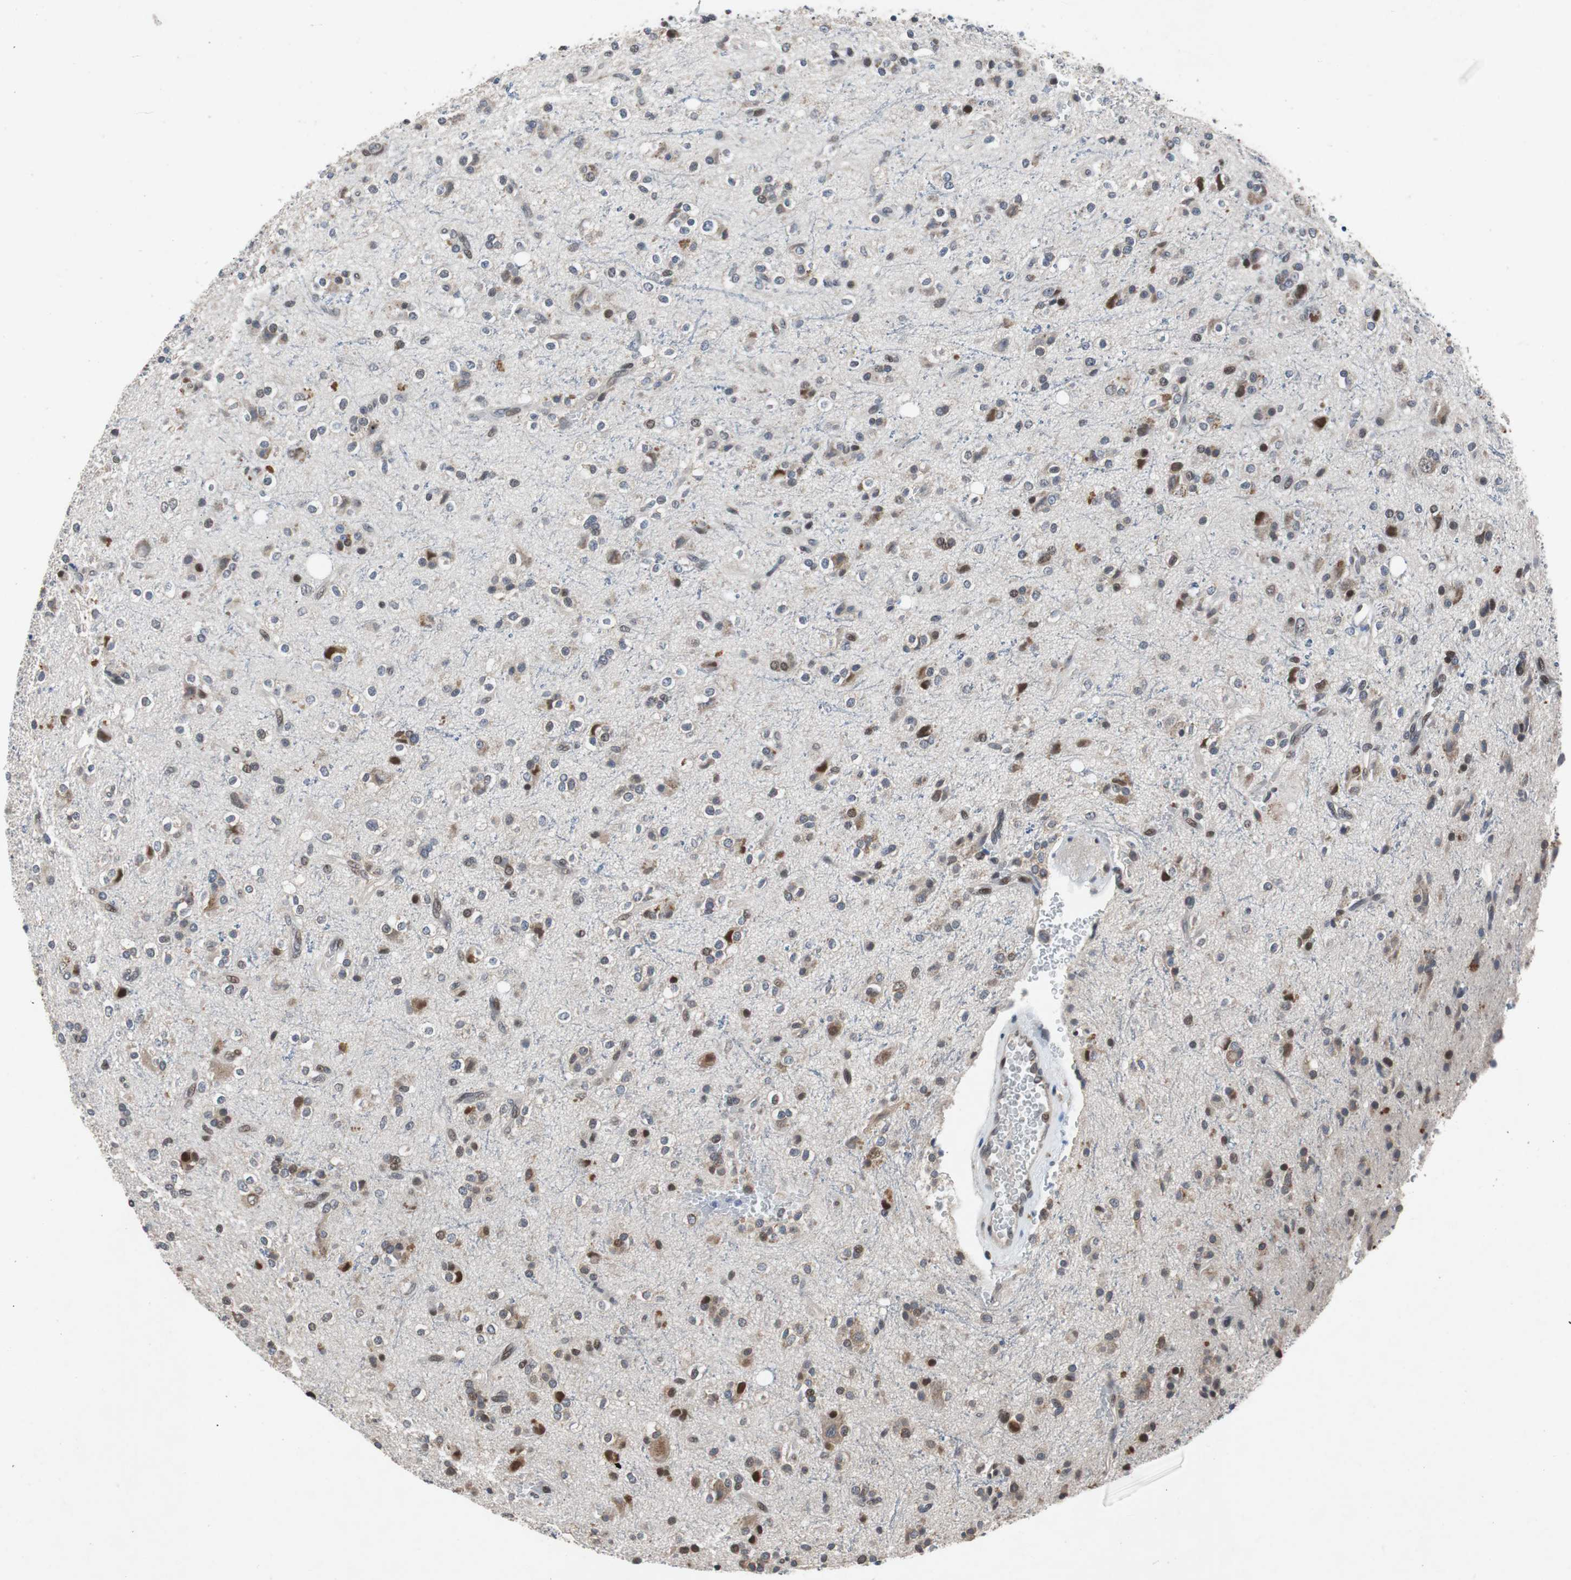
{"staining": {"intensity": "moderate", "quantity": "<25%", "location": "cytoplasmic/membranous,nuclear"}, "tissue": "glioma", "cell_type": "Tumor cells", "image_type": "cancer", "snomed": [{"axis": "morphology", "description": "Glioma, malignant, High grade"}, {"axis": "topography", "description": "Brain"}], "caption": "Tumor cells exhibit low levels of moderate cytoplasmic/membranous and nuclear expression in approximately <25% of cells in malignant glioma (high-grade).", "gene": "TP63", "patient": {"sex": "male", "age": 47}}